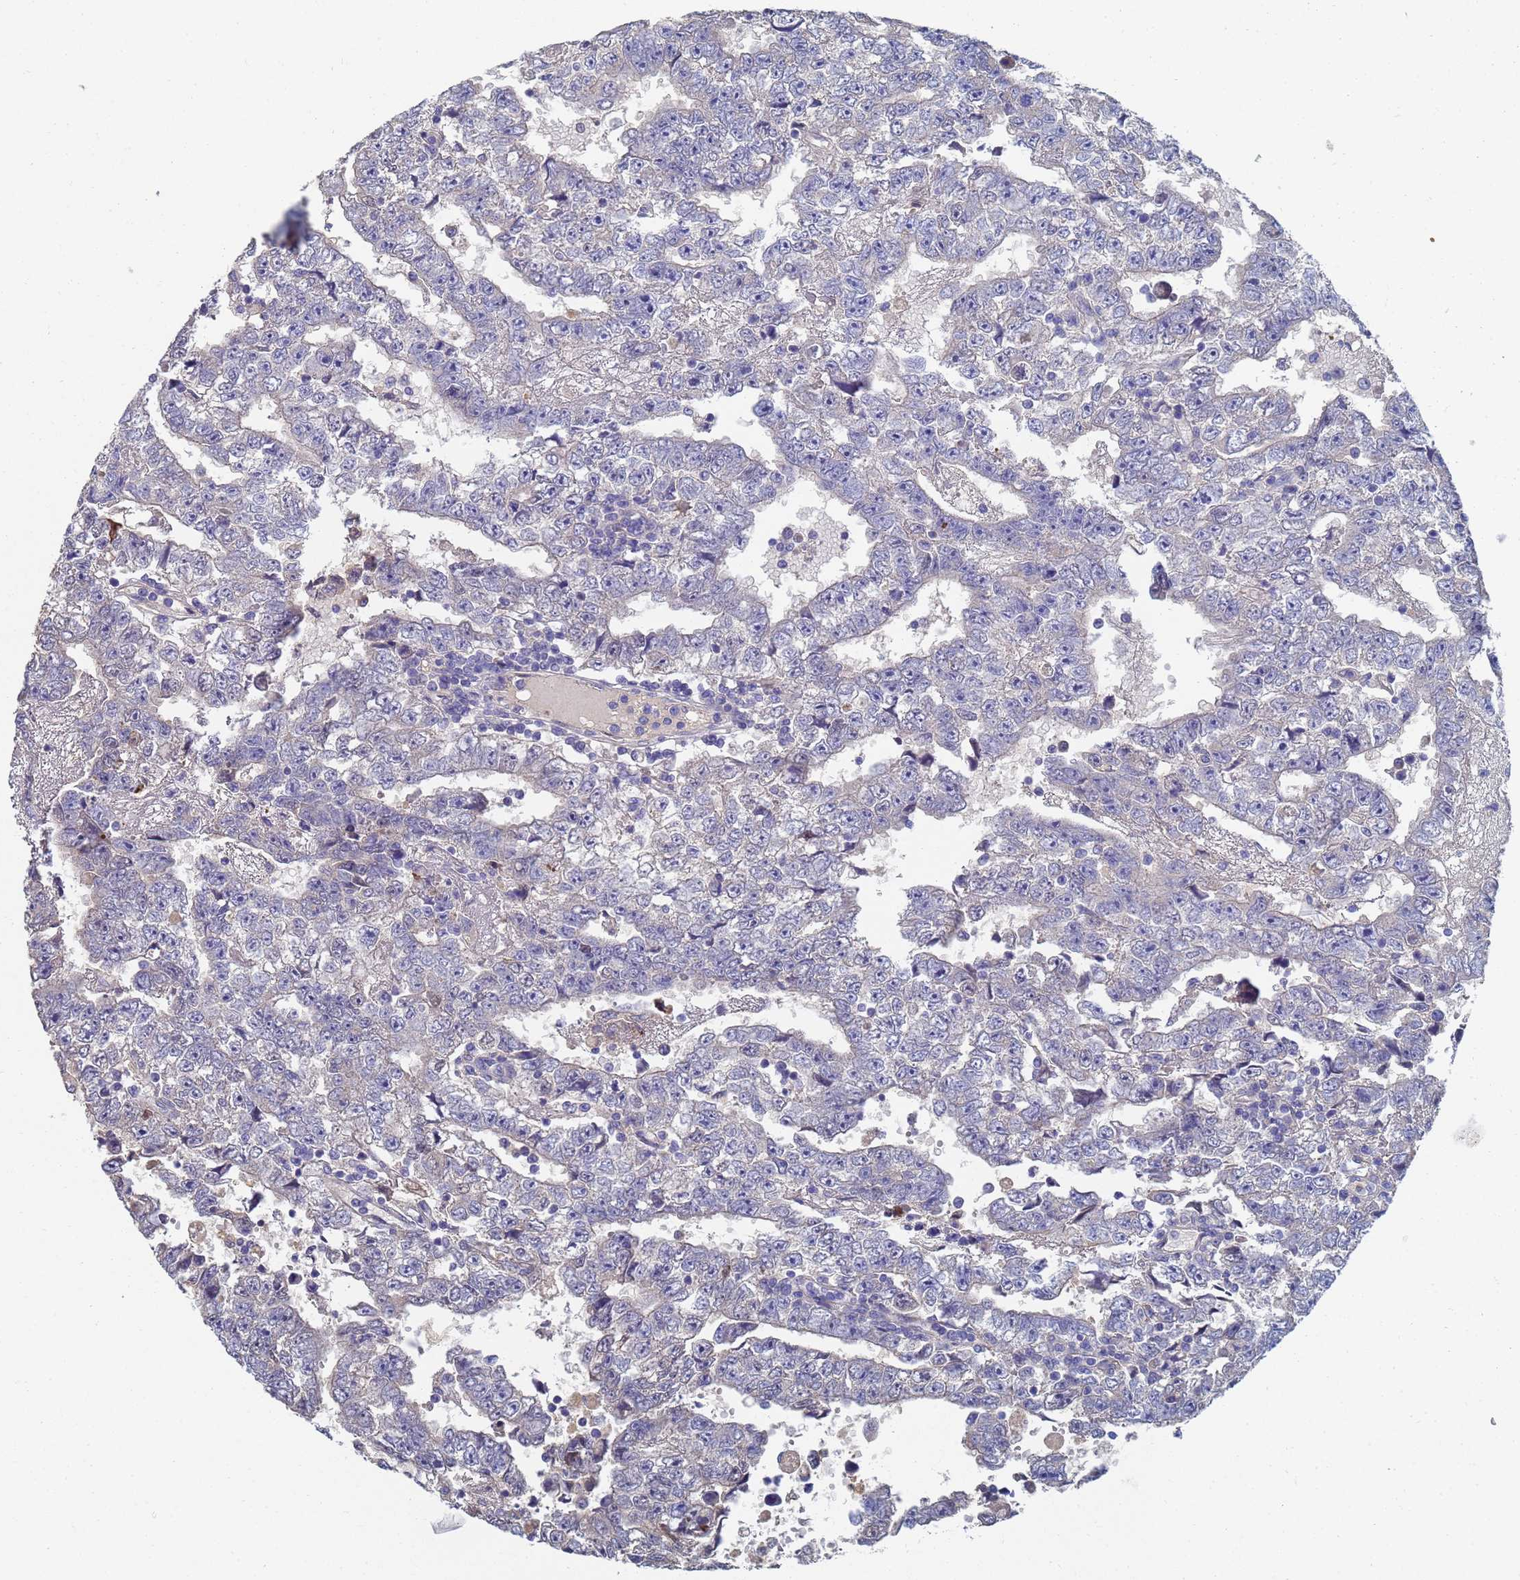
{"staining": {"intensity": "negative", "quantity": "none", "location": "none"}, "tissue": "testis cancer", "cell_type": "Tumor cells", "image_type": "cancer", "snomed": [{"axis": "morphology", "description": "Carcinoma, Embryonal, NOS"}, {"axis": "topography", "description": "Testis"}], "caption": "Tumor cells are negative for protein expression in human testis cancer.", "gene": "LBX2", "patient": {"sex": "male", "age": 25}}